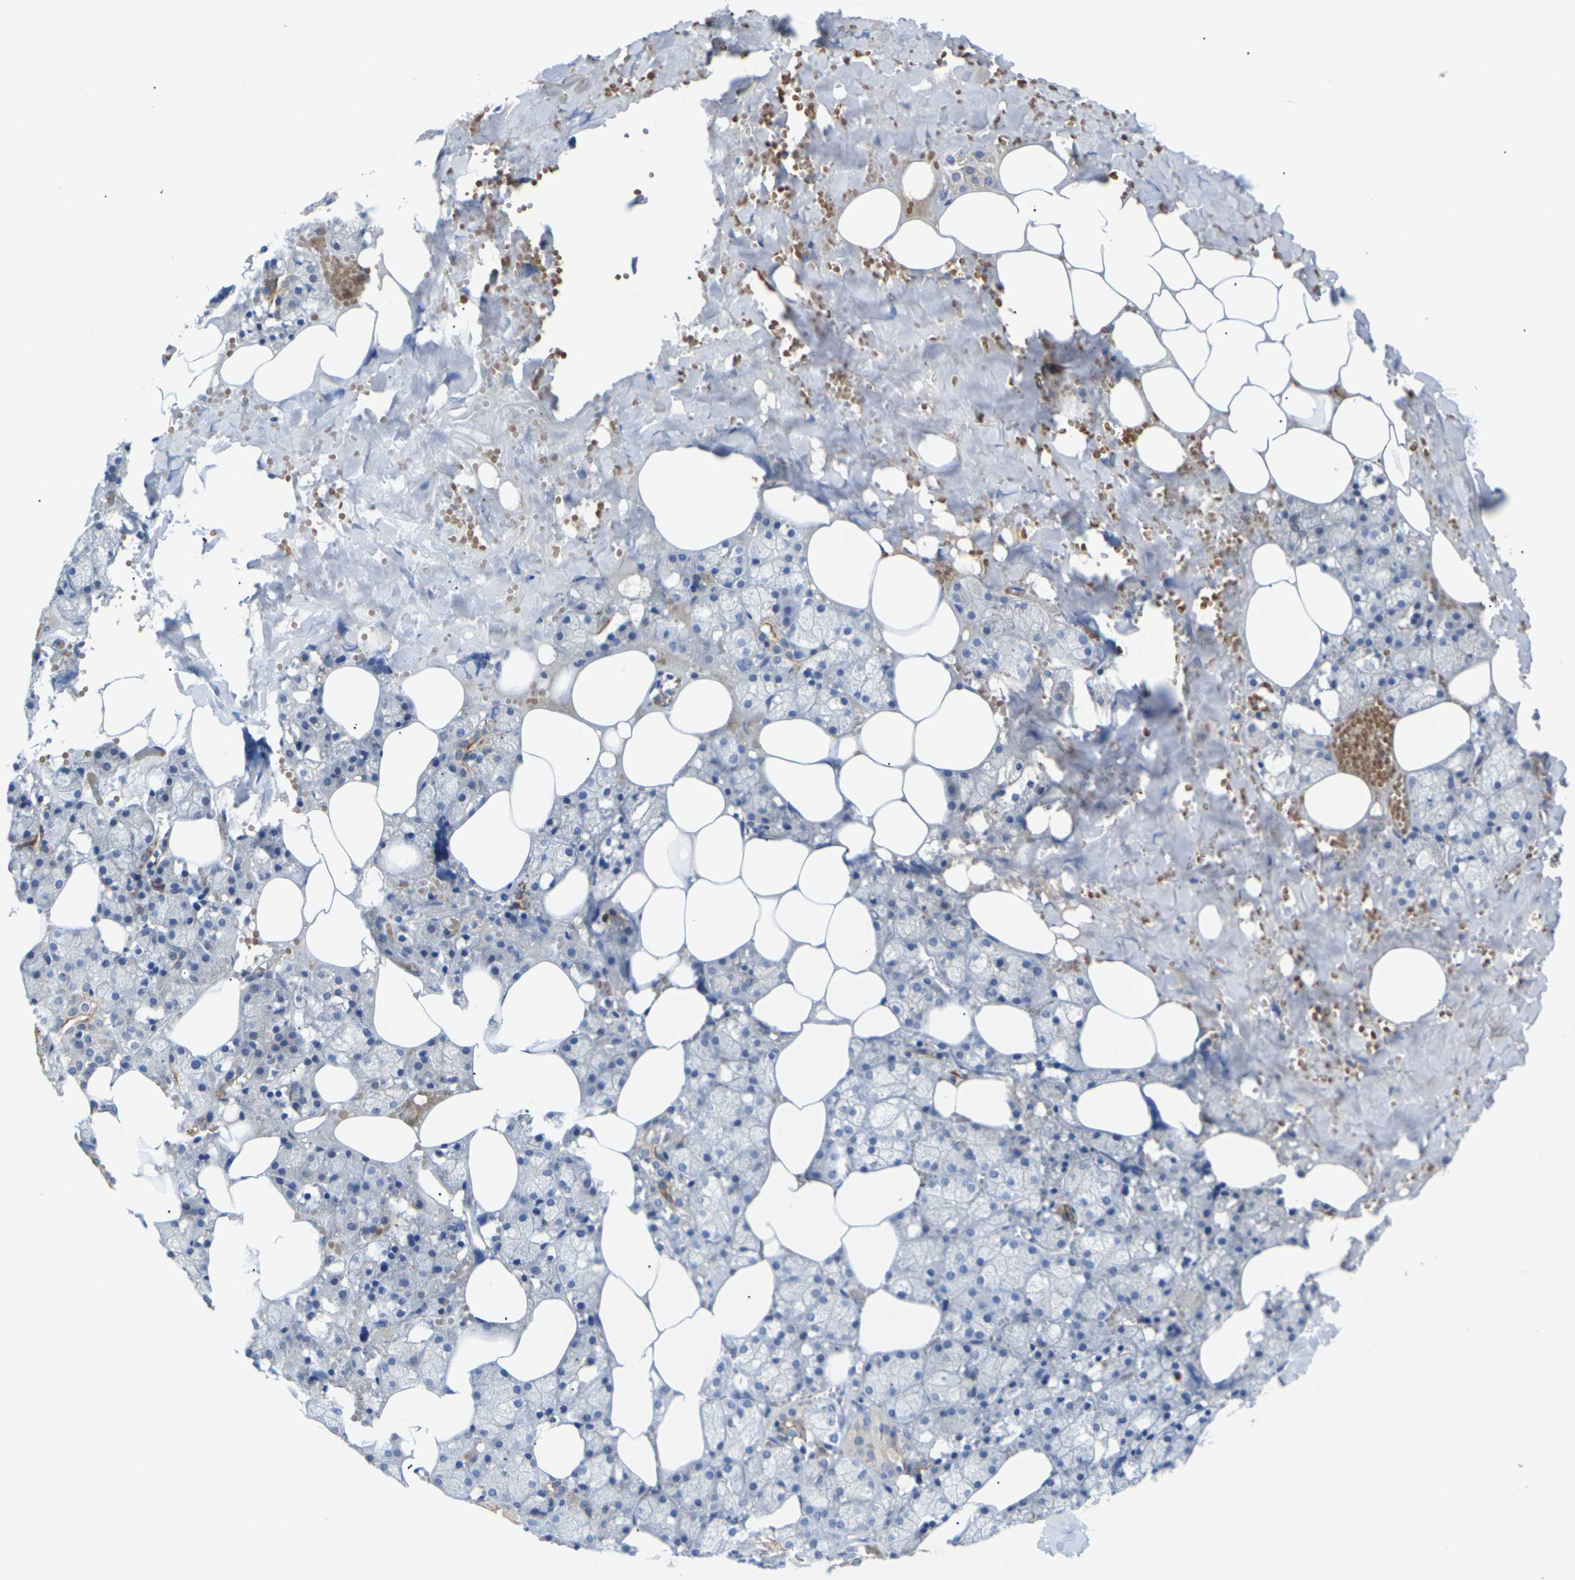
{"staining": {"intensity": "strong", "quantity": "<25%", "location": "cytoplasmic/membranous"}, "tissue": "salivary gland", "cell_type": "Glandular cells", "image_type": "normal", "snomed": [{"axis": "morphology", "description": "Normal tissue, NOS"}, {"axis": "topography", "description": "Salivary gland"}], "caption": "Unremarkable salivary gland was stained to show a protein in brown. There is medium levels of strong cytoplasmic/membranous positivity in approximately <25% of glandular cells.", "gene": "TMCO4", "patient": {"sex": "male", "age": 62}}